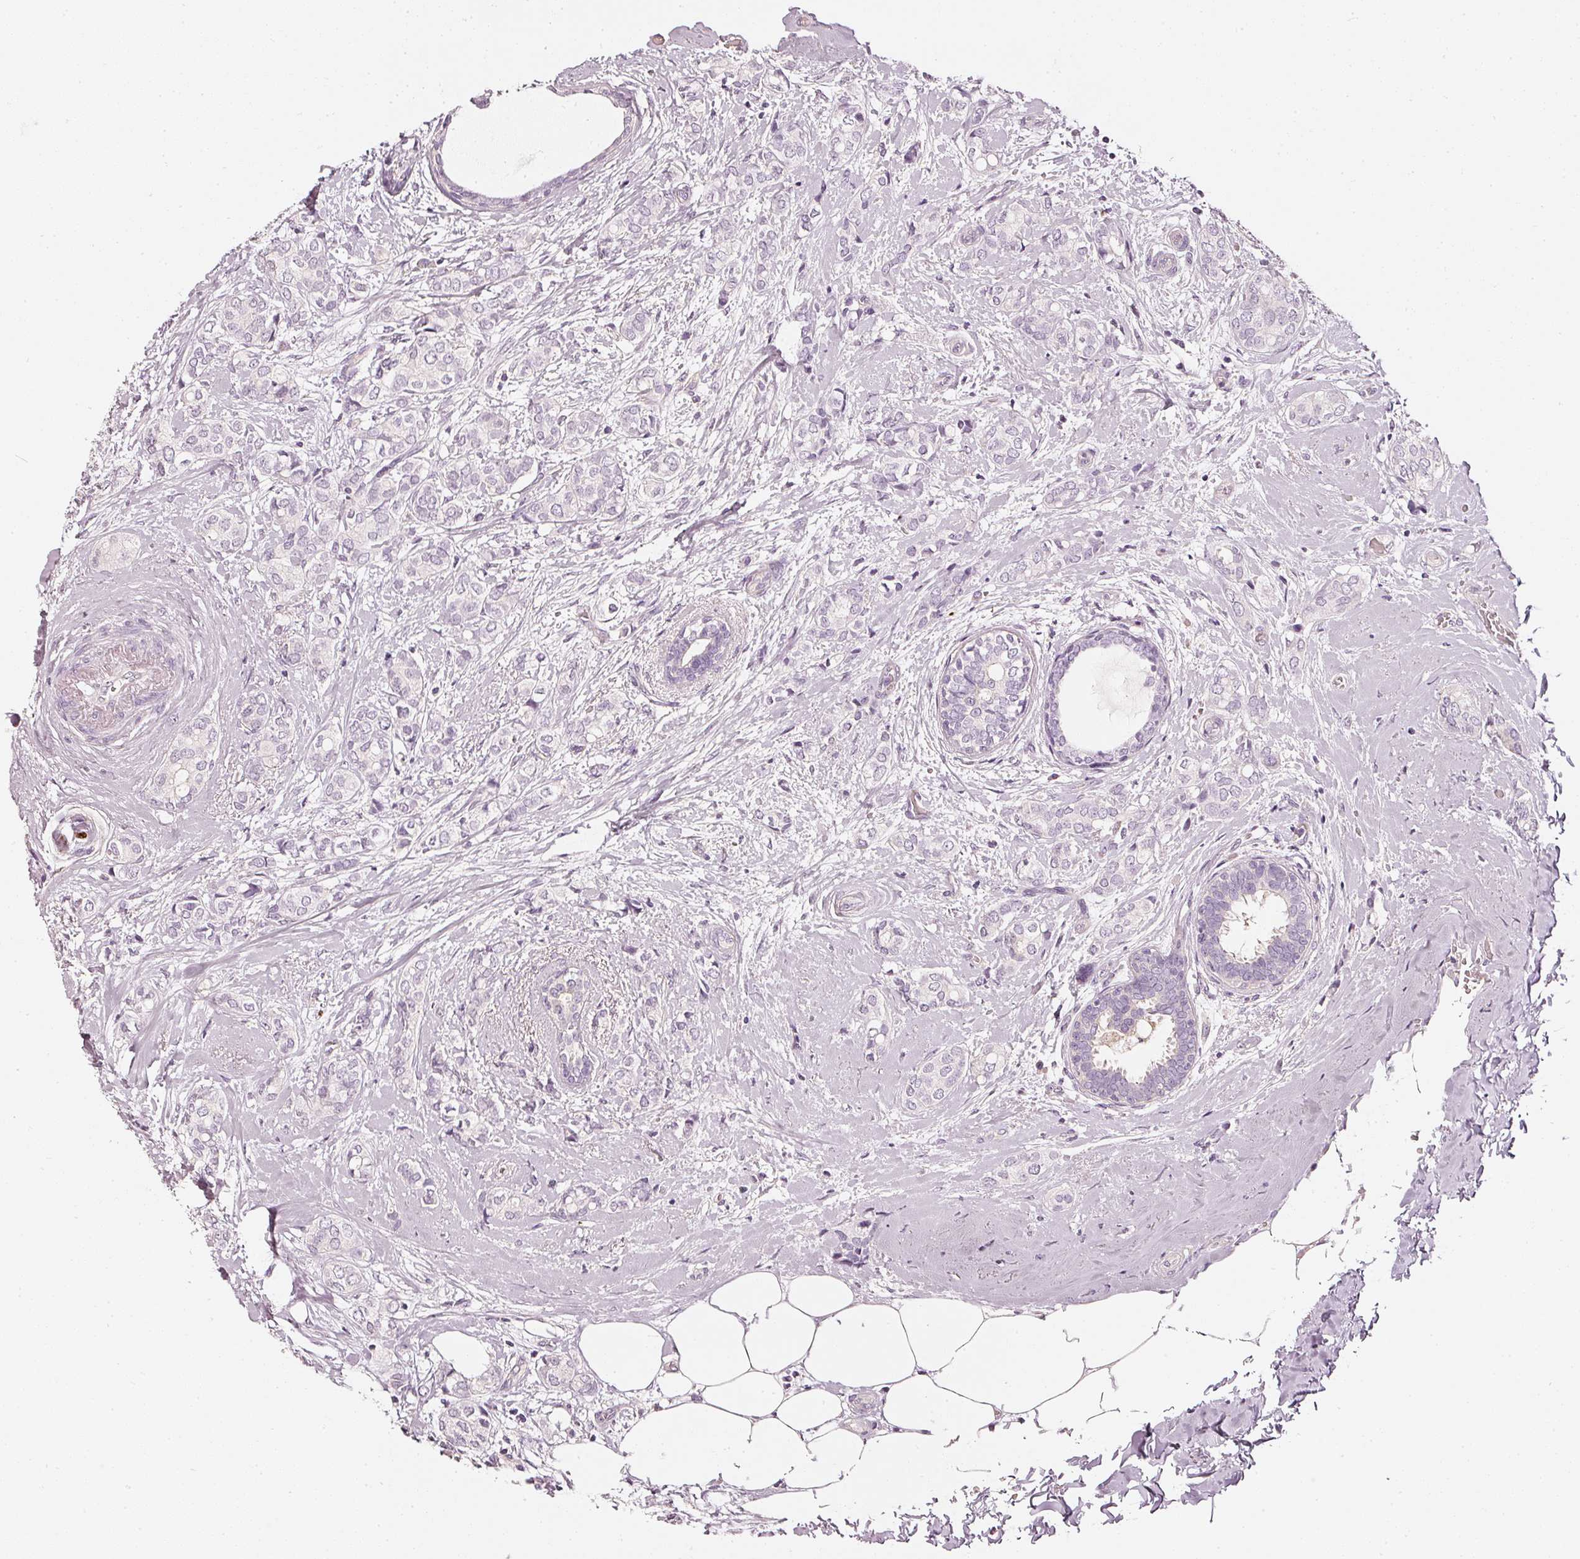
{"staining": {"intensity": "negative", "quantity": "none", "location": "none"}, "tissue": "breast cancer", "cell_type": "Tumor cells", "image_type": "cancer", "snomed": [{"axis": "morphology", "description": "Duct carcinoma"}, {"axis": "topography", "description": "Breast"}], "caption": "Immunohistochemical staining of breast infiltrating ductal carcinoma demonstrates no significant positivity in tumor cells.", "gene": "CNP", "patient": {"sex": "female", "age": 73}}